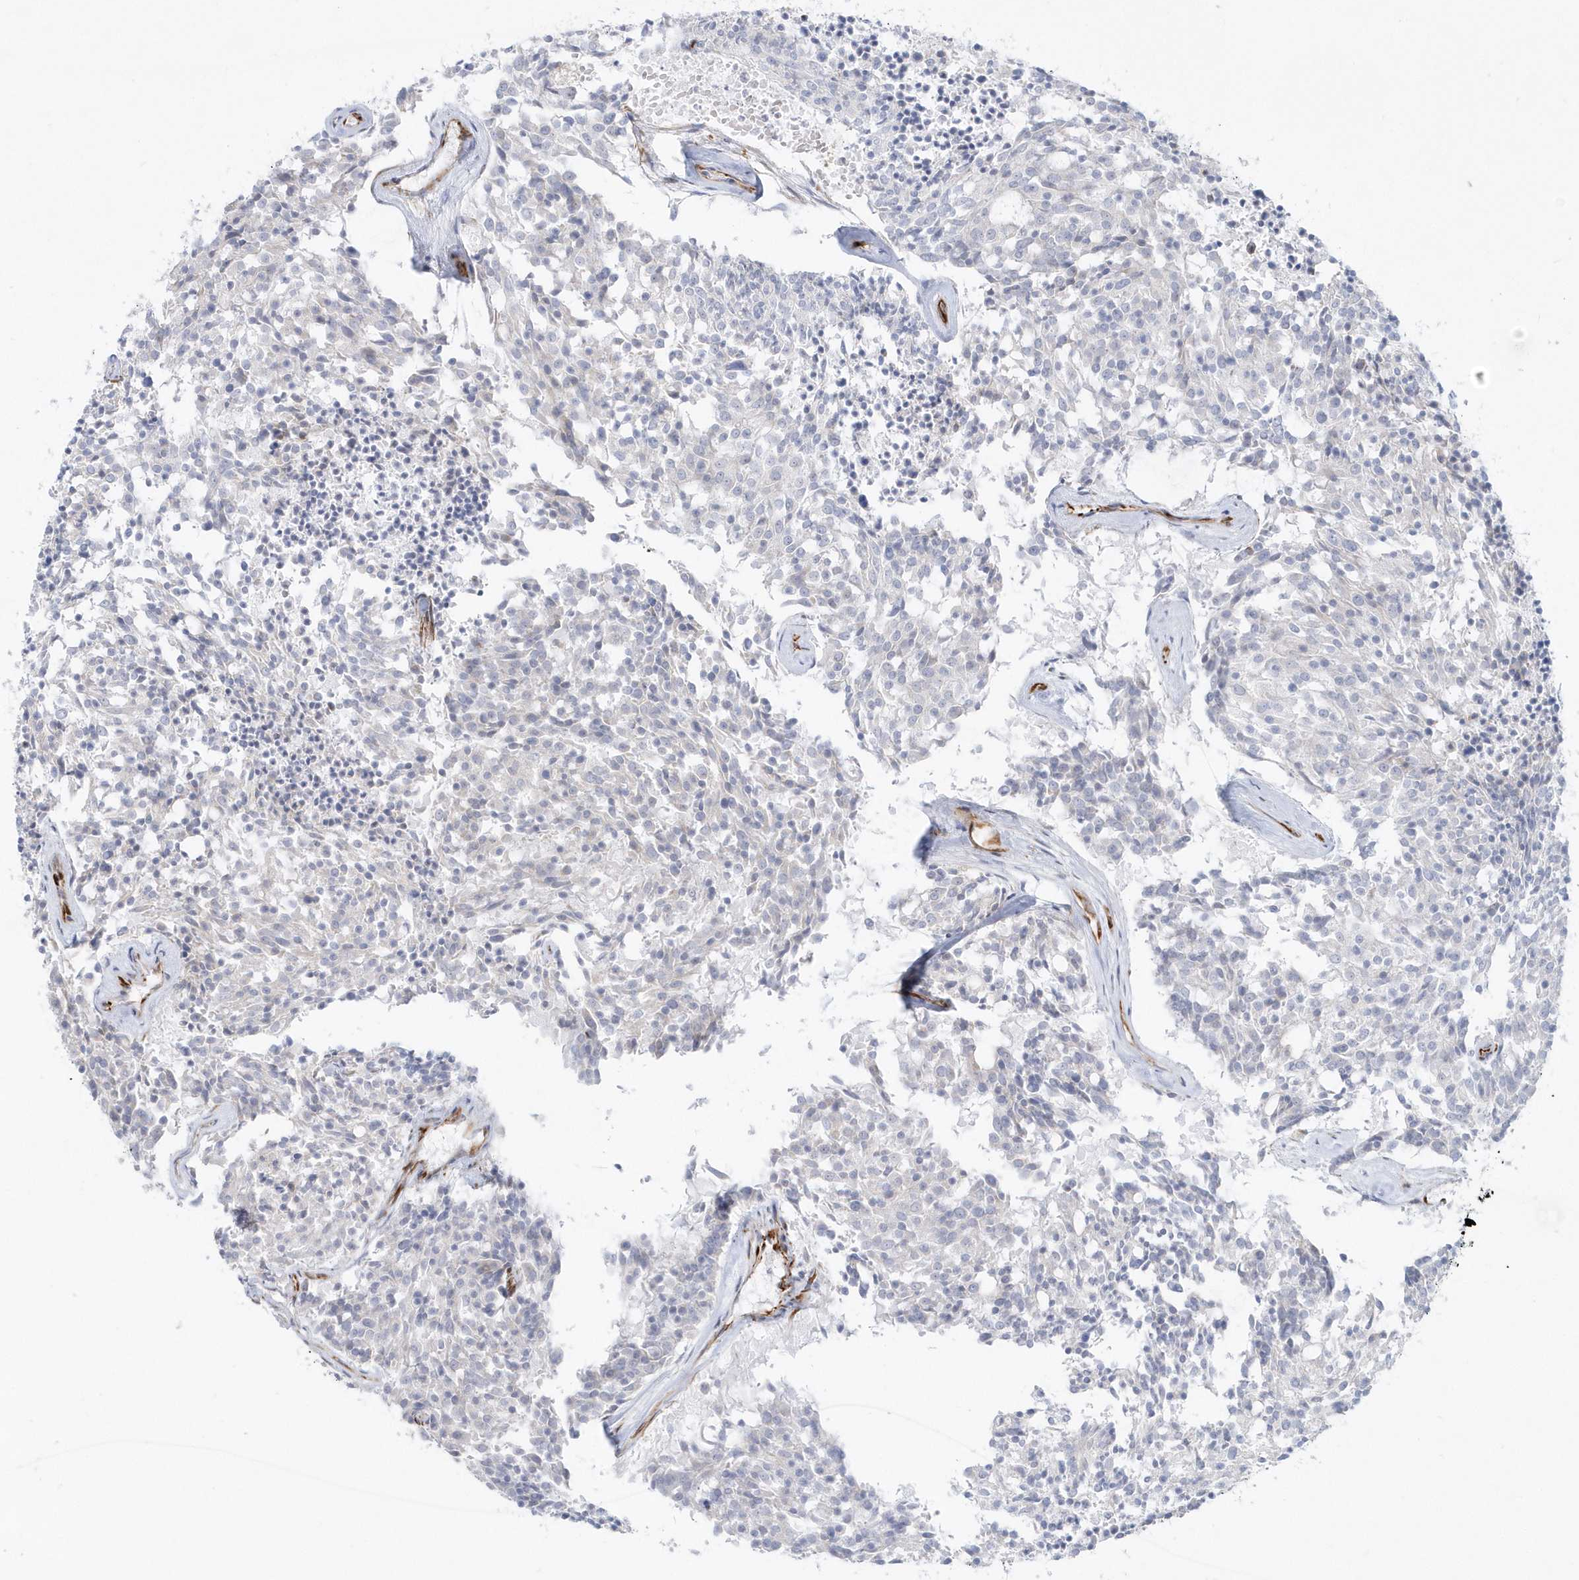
{"staining": {"intensity": "negative", "quantity": "none", "location": "none"}, "tissue": "carcinoid", "cell_type": "Tumor cells", "image_type": "cancer", "snomed": [{"axis": "morphology", "description": "Carcinoid, malignant, NOS"}, {"axis": "topography", "description": "Pancreas"}], "caption": "Histopathology image shows no protein staining in tumor cells of carcinoid tissue. The staining is performed using DAB brown chromogen with nuclei counter-stained in using hematoxylin.", "gene": "PPIL6", "patient": {"sex": "female", "age": 54}}